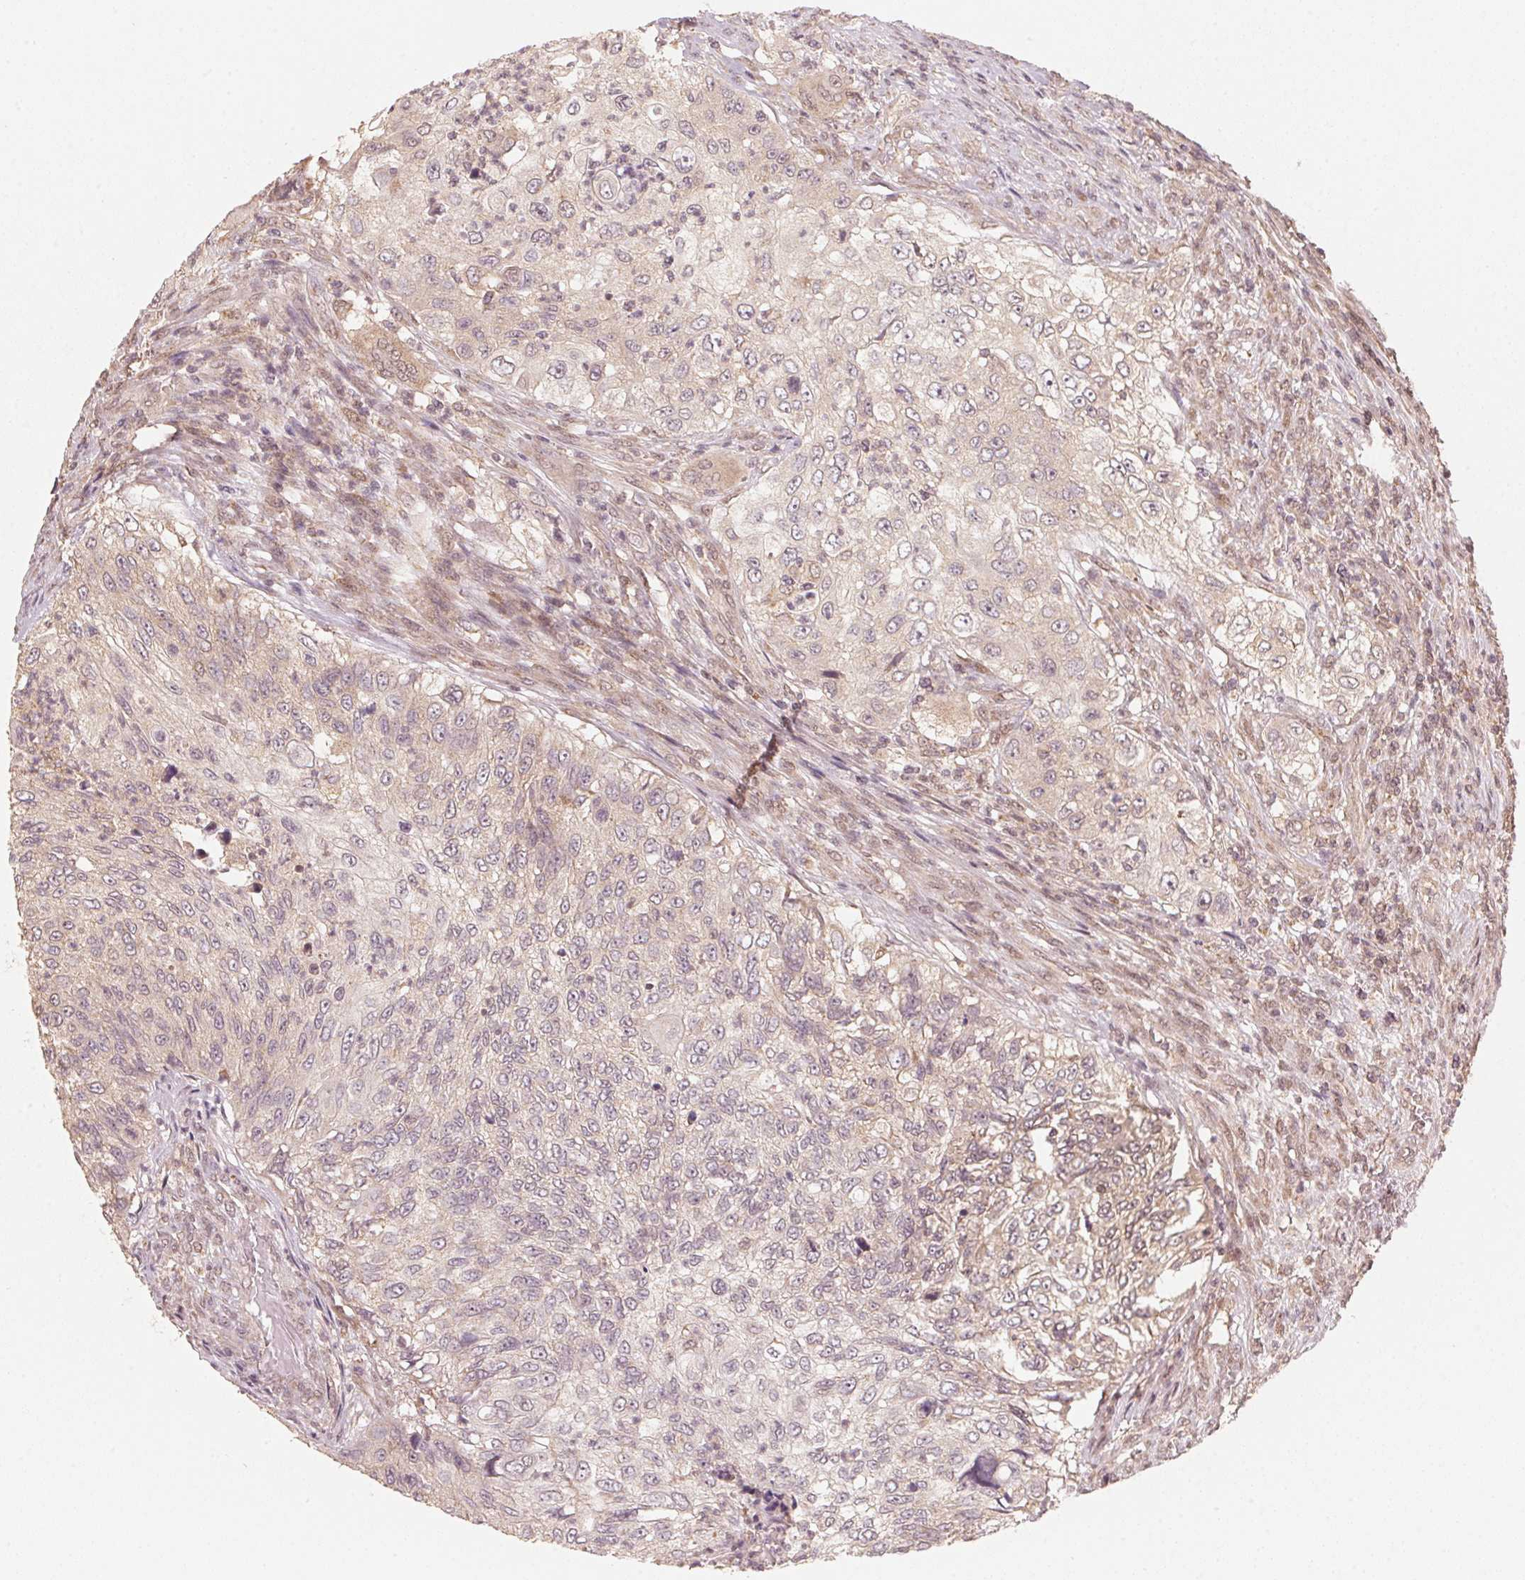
{"staining": {"intensity": "weak", "quantity": "25%-75%", "location": "cytoplasmic/membranous"}, "tissue": "urothelial cancer", "cell_type": "Tumor cells", "image_type": "cancer", "snomed": [{"axis": "morphology", "description": "Urothelial carcinoma, High grade"}, {"axis": "topography", "description": "Urinary bladder"}], "caption": "A photomicrograph showing weak cytoplasmic/membranous positivity in approximately 25%-75% of tumor cells in urothelial carcinoma (high-grade), as visualized by brown immunohistochemical staining.", "gene": "C2orf73", "patient": {"sex": "female", "age": 60}}